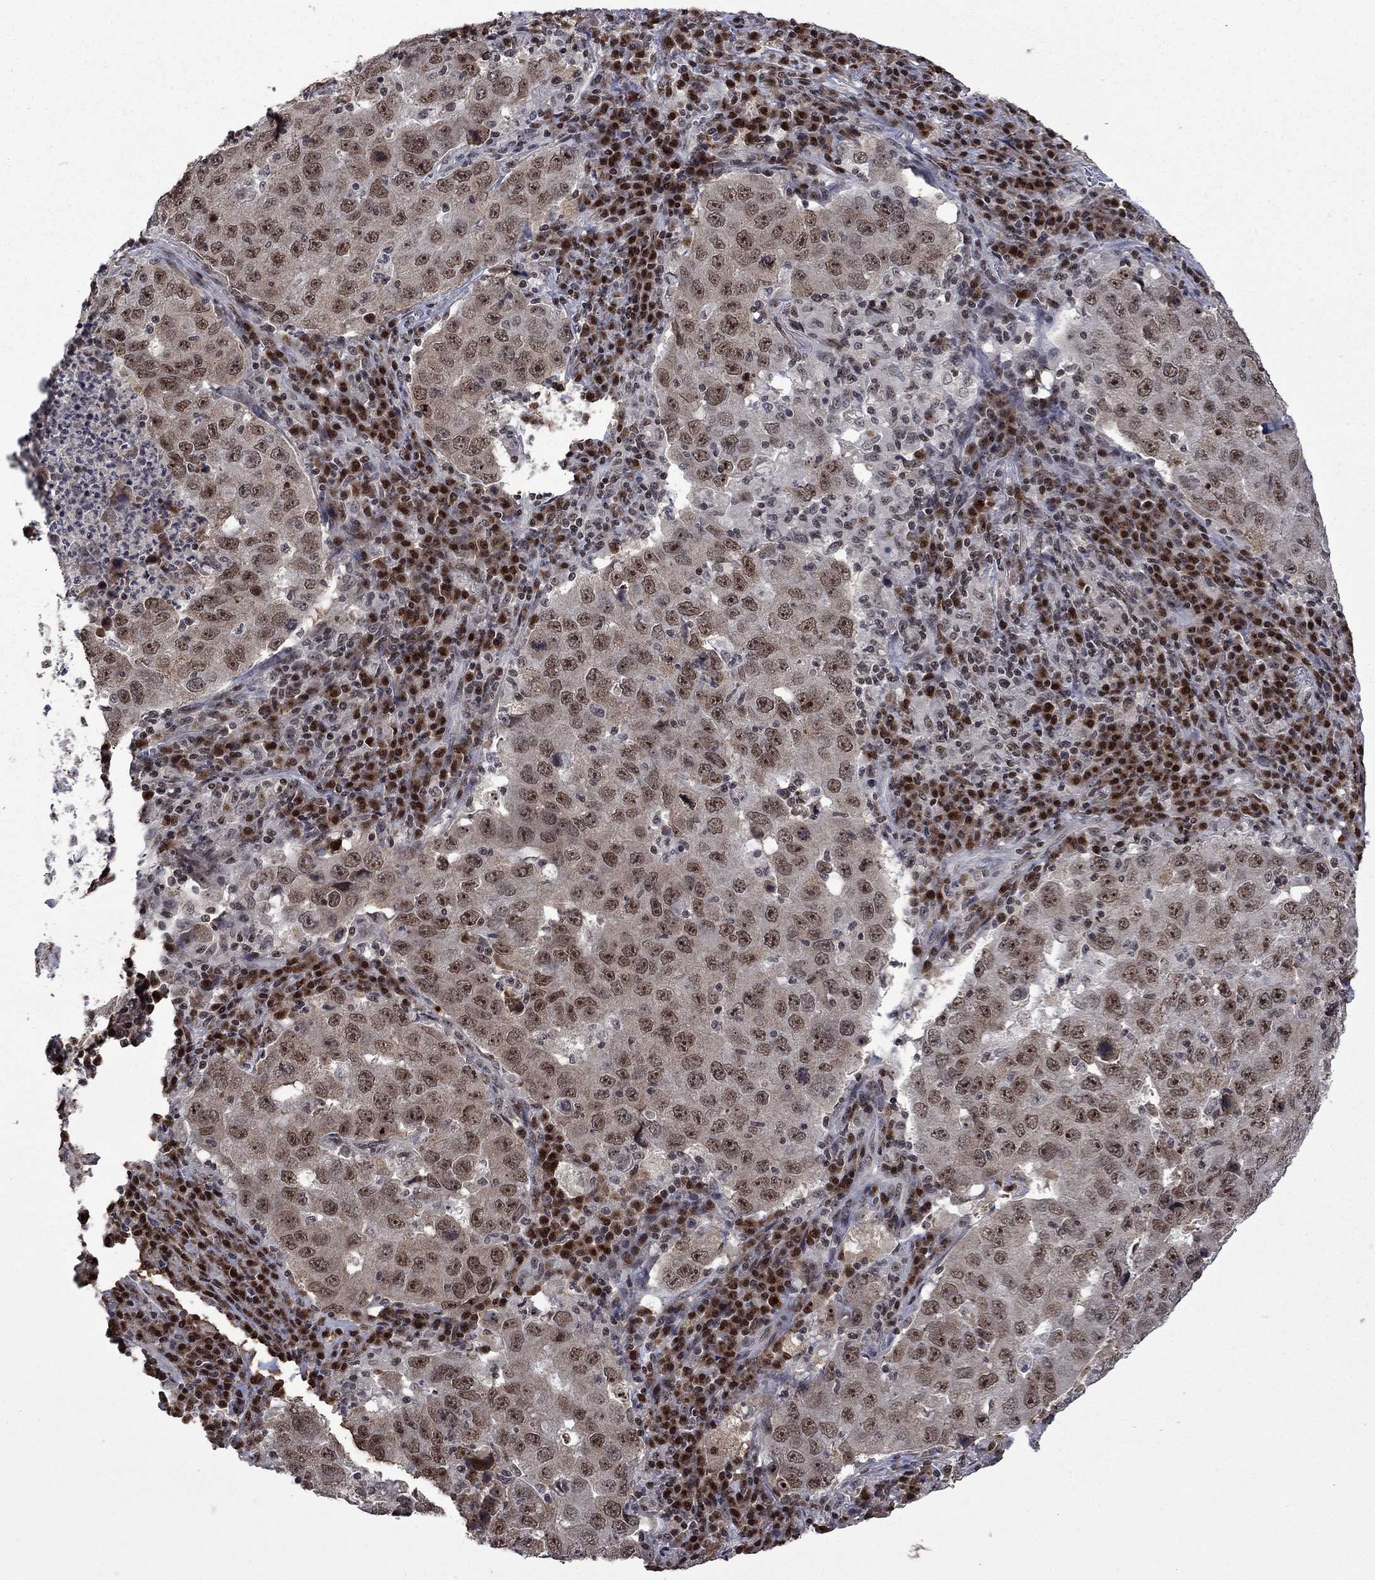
{"staining": {"intensity": "moderate", "quantity": "<25%", "location": "nuclear"}, "tissue": "lung cancer", "cell_type": "Tumor cells", "image_type": "cancer", "snomed": [{"axis": "morphology", "description": "Adenocarcinoma, NOS"}, {"axis": "topography", "description": "Lung"}], "caption": "The micrograph reveals a brown stain indicating the presence of a protein in the nuclear of tumor cells in lung cancer (adenocarcinoma).", "gene": "FBL", "patient": {"sex": "male", "age": 73}}